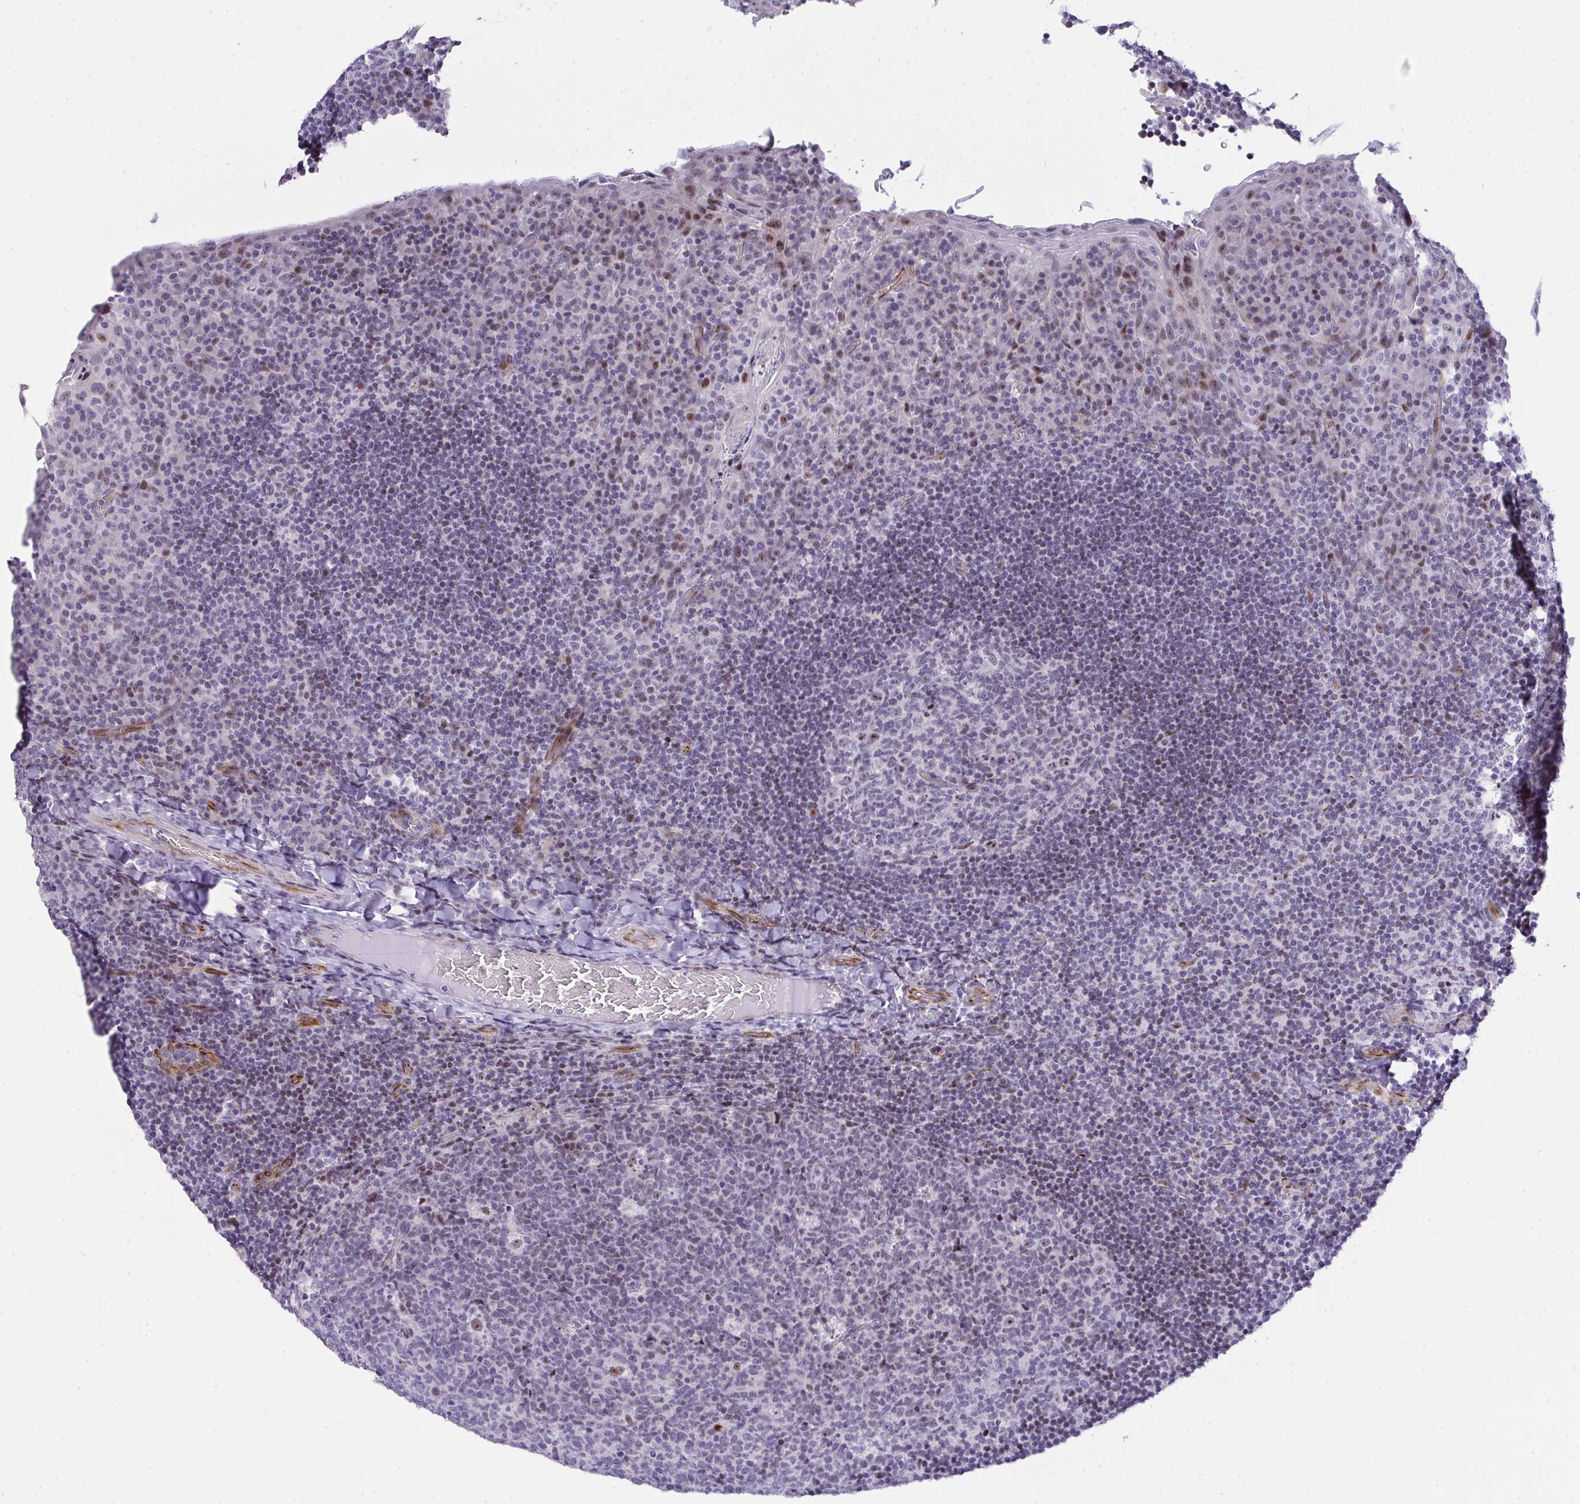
{"staining": {"intensity": "moderate", "quantity": "<25%", "location": "nuclear"}, "tissue": "tonsil", "cell_type": "Germinal center cells", "image_type": "normal", "snomed": [{"axis": "morphology", "description": "Normal tissue, NOS"}, {"axis": "topography", "description": "Tonsil"}], "caption": "High-magnification brightfield microscopy of unremarkable tonsil stained with DAB (3,3'-diaminobenzidine) (brown) and counterstained with hematoxylin (blue). germinal center cells exhibit moderate nuclear positivity is present in about<25% of cells. (Stains: DAB (3,3'-diaminobenzidine) in brown, nuclei in blue, Microscopy: brightfield microscopy at high magnification).", "gene": "PLPPR3", "patient": {"sex": "male", "age": 17}}